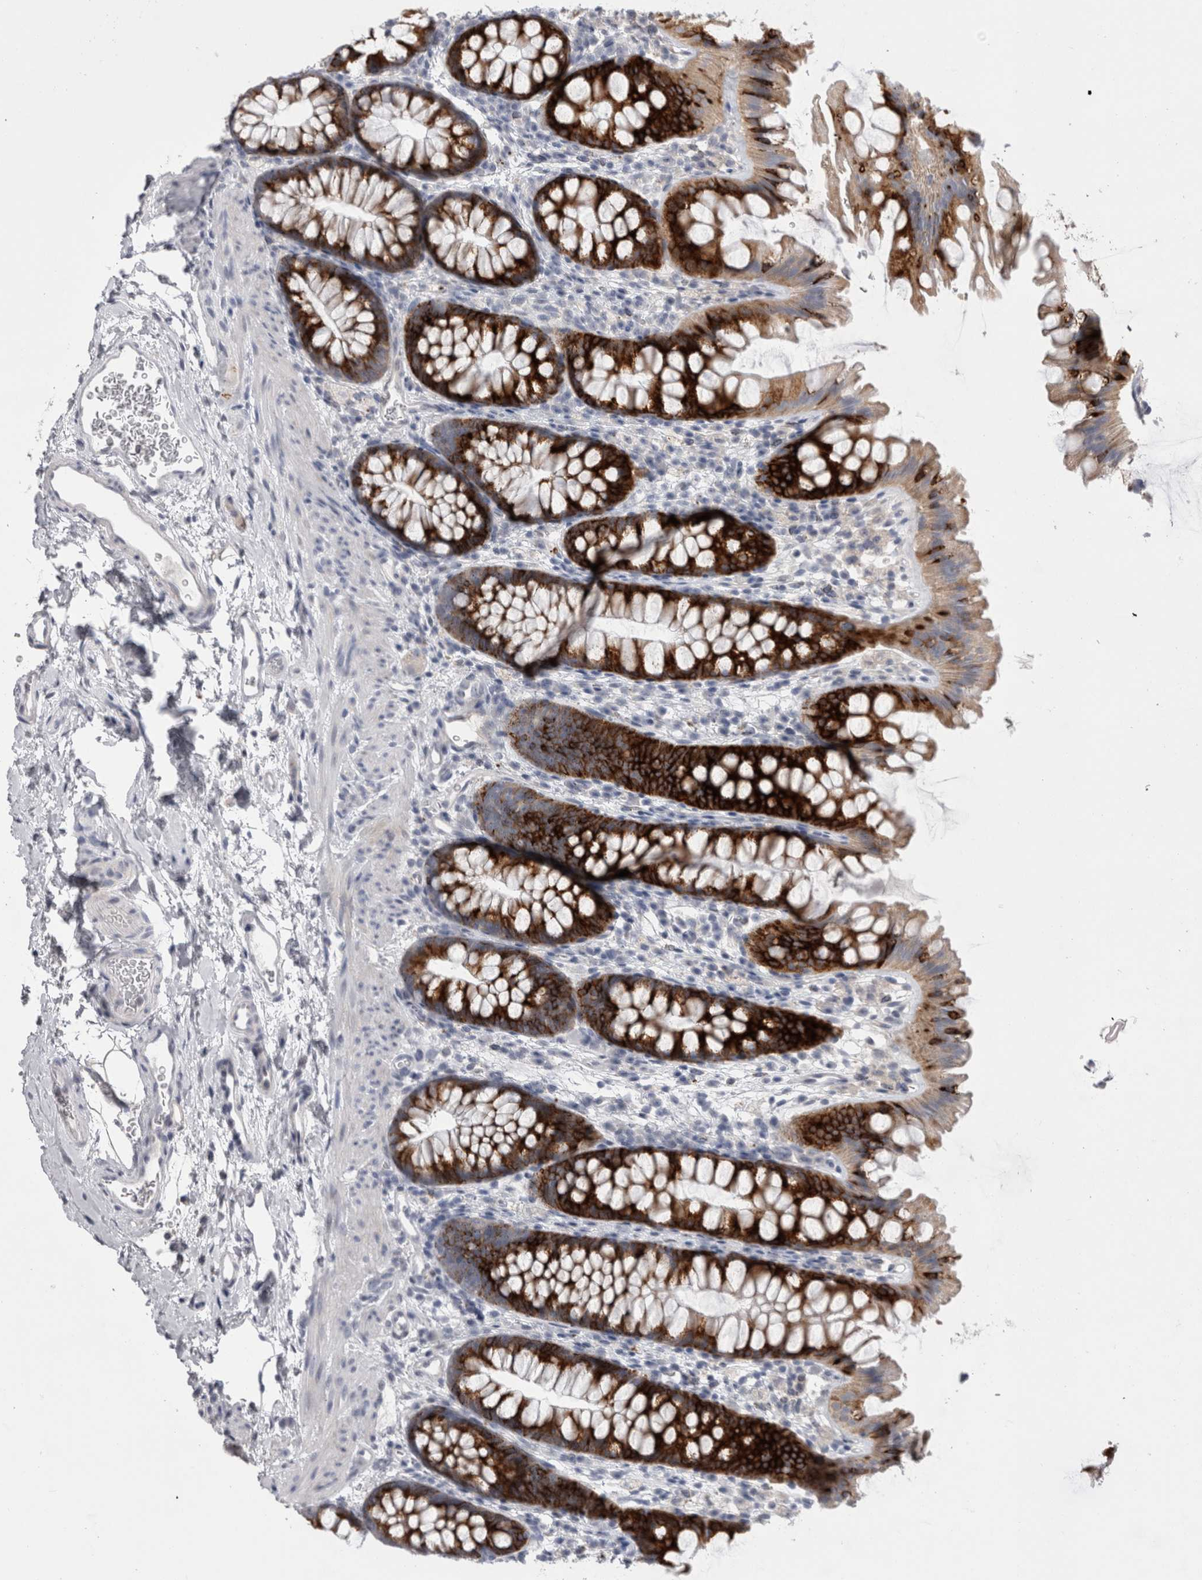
{"staining": {"intensity": "negative", "quantity": "none", "location": "none"}, "tissue": "colon", "cell_type": "Endothelial cells", "image_type": "normal", "snomed": [{"axis": "morphology", "description": "Normal tissue, NOS"}, {"axis": "topography", "description": "Colon"}], "caption": "High power microscopy histopathology image of an IHC image of unremarkable colon, revealing no significant staining in endothelial cells. (Brightfield microscopy of DAB immunohistochemistry (IHC) at high magnification).", "gene": "PWP2", "patient": {"sex": "female", "age": 62}}